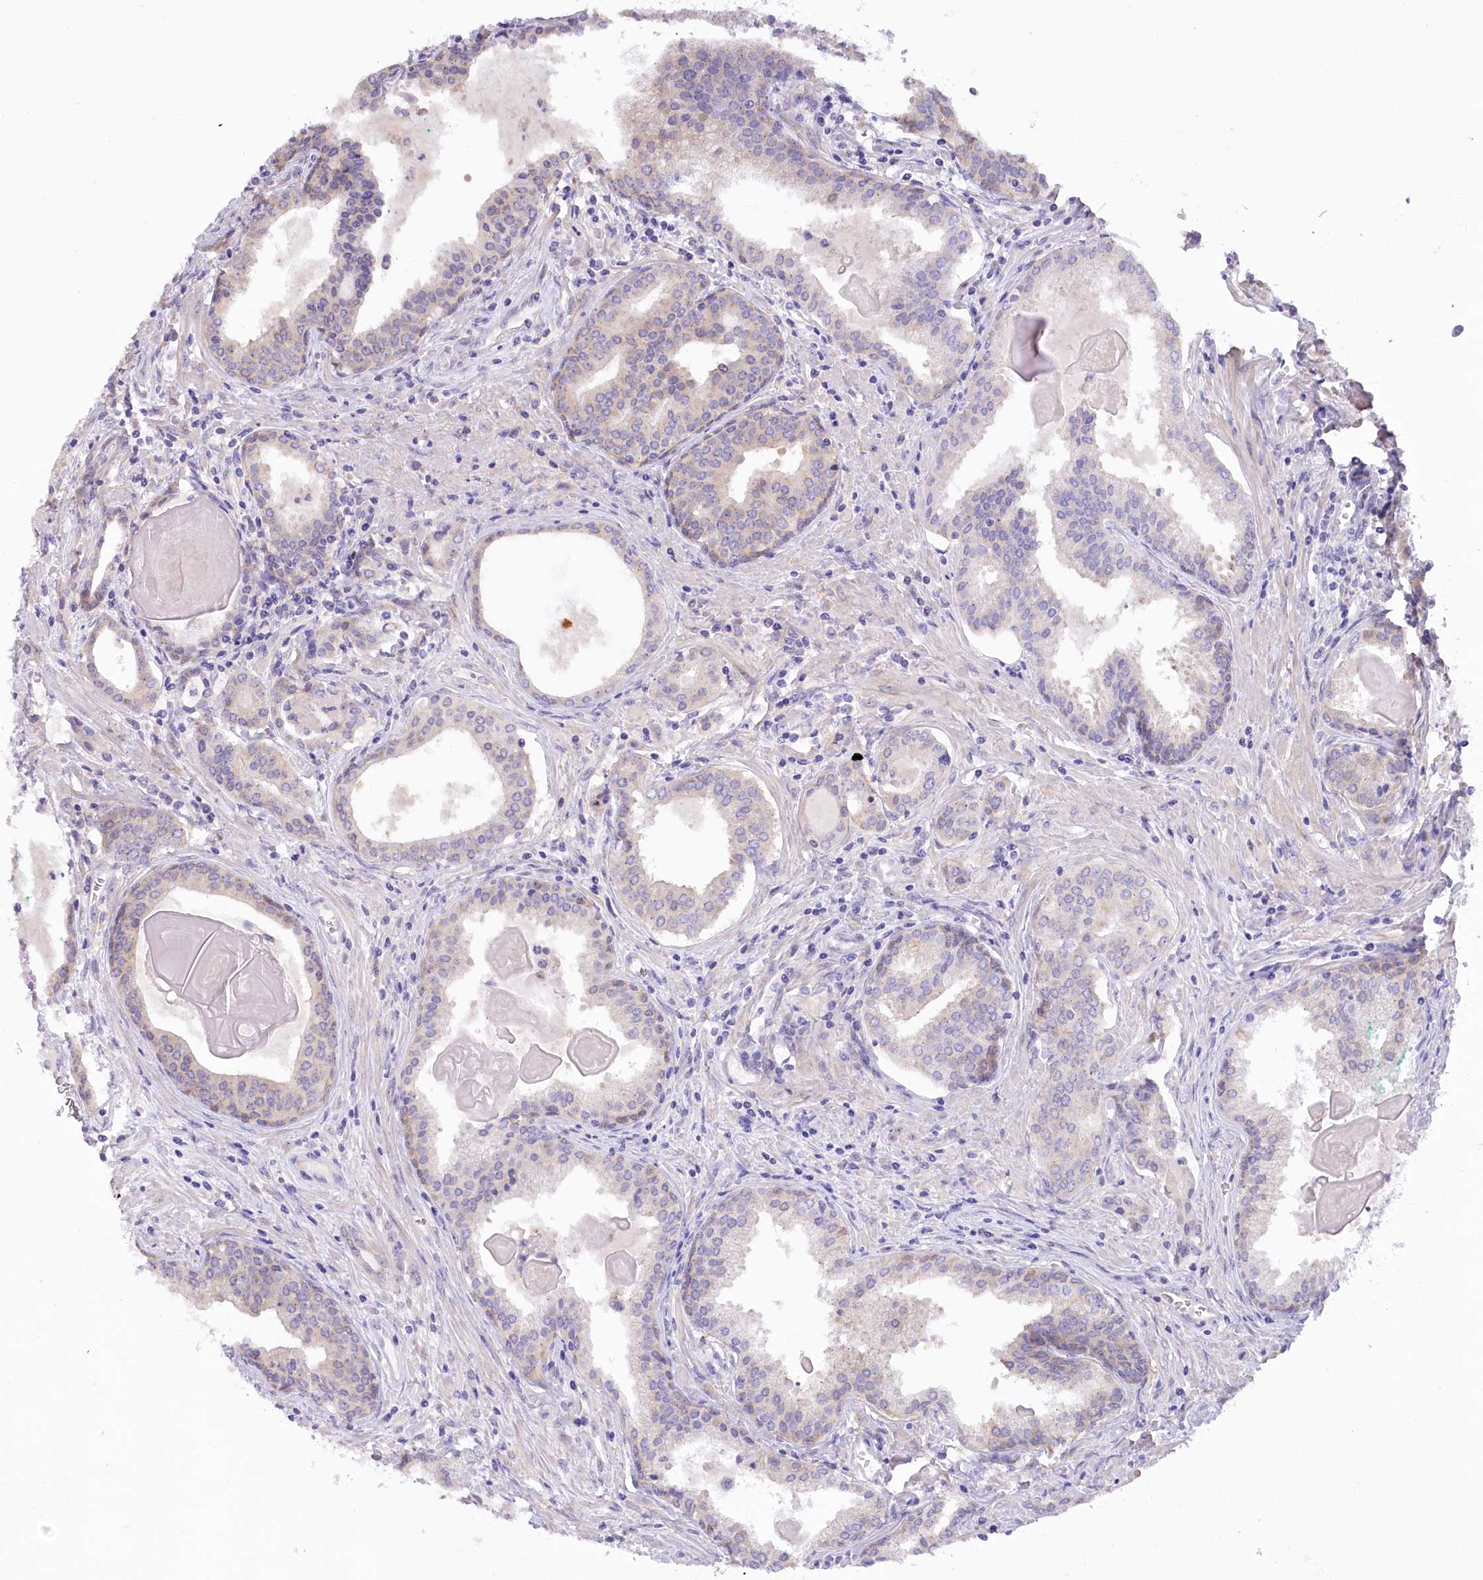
{"staining": {"intensity": "negative", "quantity": "none", "location": "none"}, "tissue": "prostate cancer", "cell_type": "Tumor cells", "image_type": "cancer", "snomed": [{"axis": "morphology", "description": "Adenocarcinoma, High grade"}, {"axis": "topography", "description": "Prostate"}], "caption": "A histopathology image of human prostate cancer (high-grade adenocarcinoma) is negative for staining in tumor cells.", "gene": "MYOZ1", "patient": {"sex": "male", "age": 68}}